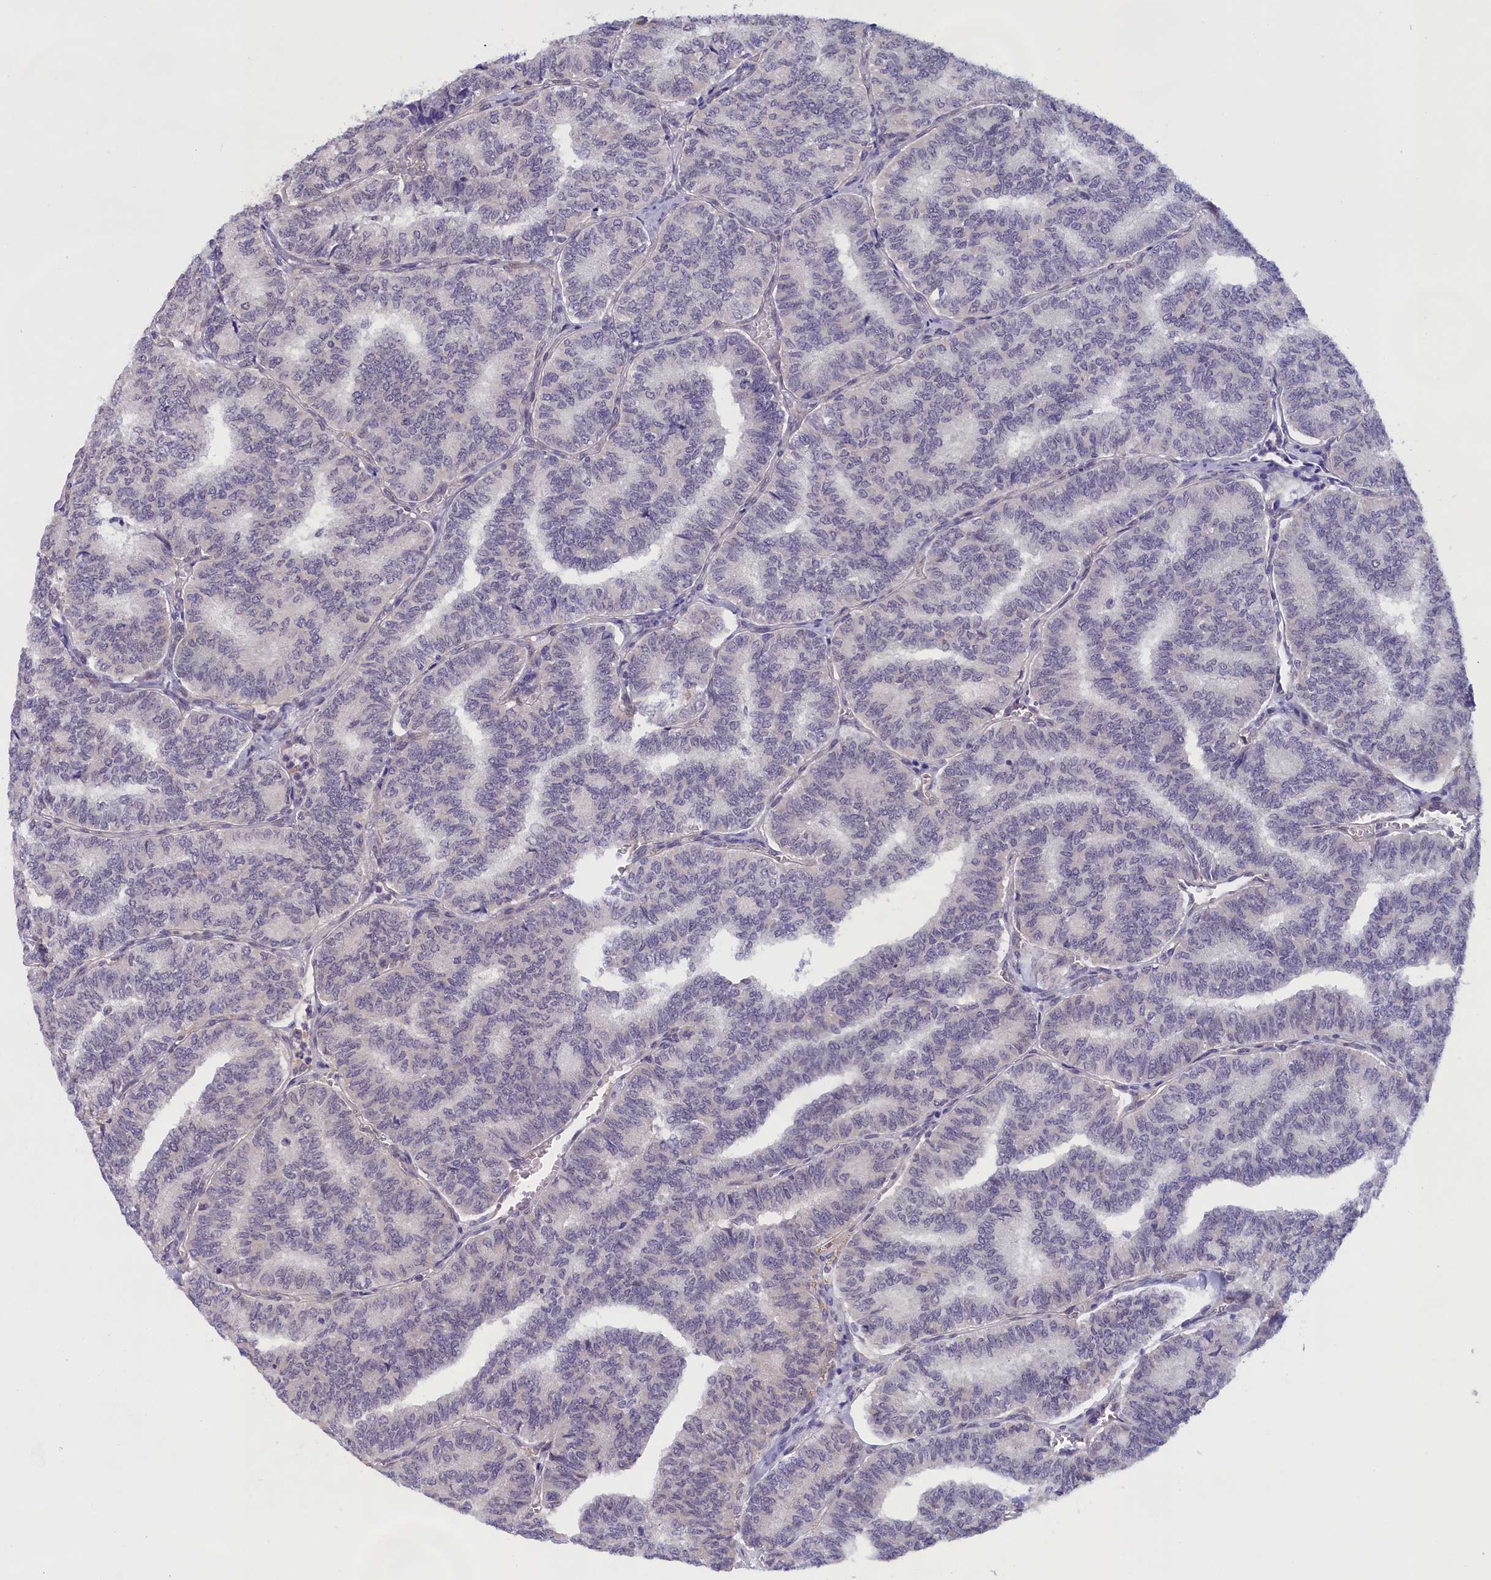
{"staining": {"intensity": "negative", "quantity": "none", "location": "none"}, "tissue": "thyroid cancer", "cell_type": "Tumor cells", "image_type": "cancer", "snomed": [{"axis": "morphology", "description": "Papillary adenocarcinoma, NOS"}, {"axis": "topography", "description": "Thyroid gland"}], "caption": "Histopathology image shows no protein staining in tumor cells of papillary adenocarcinoma (thyroid) tissue. Nuclei are stained in blue.", "gene": "IGFALS", "patient": {"sex": "female", "age": 35}}